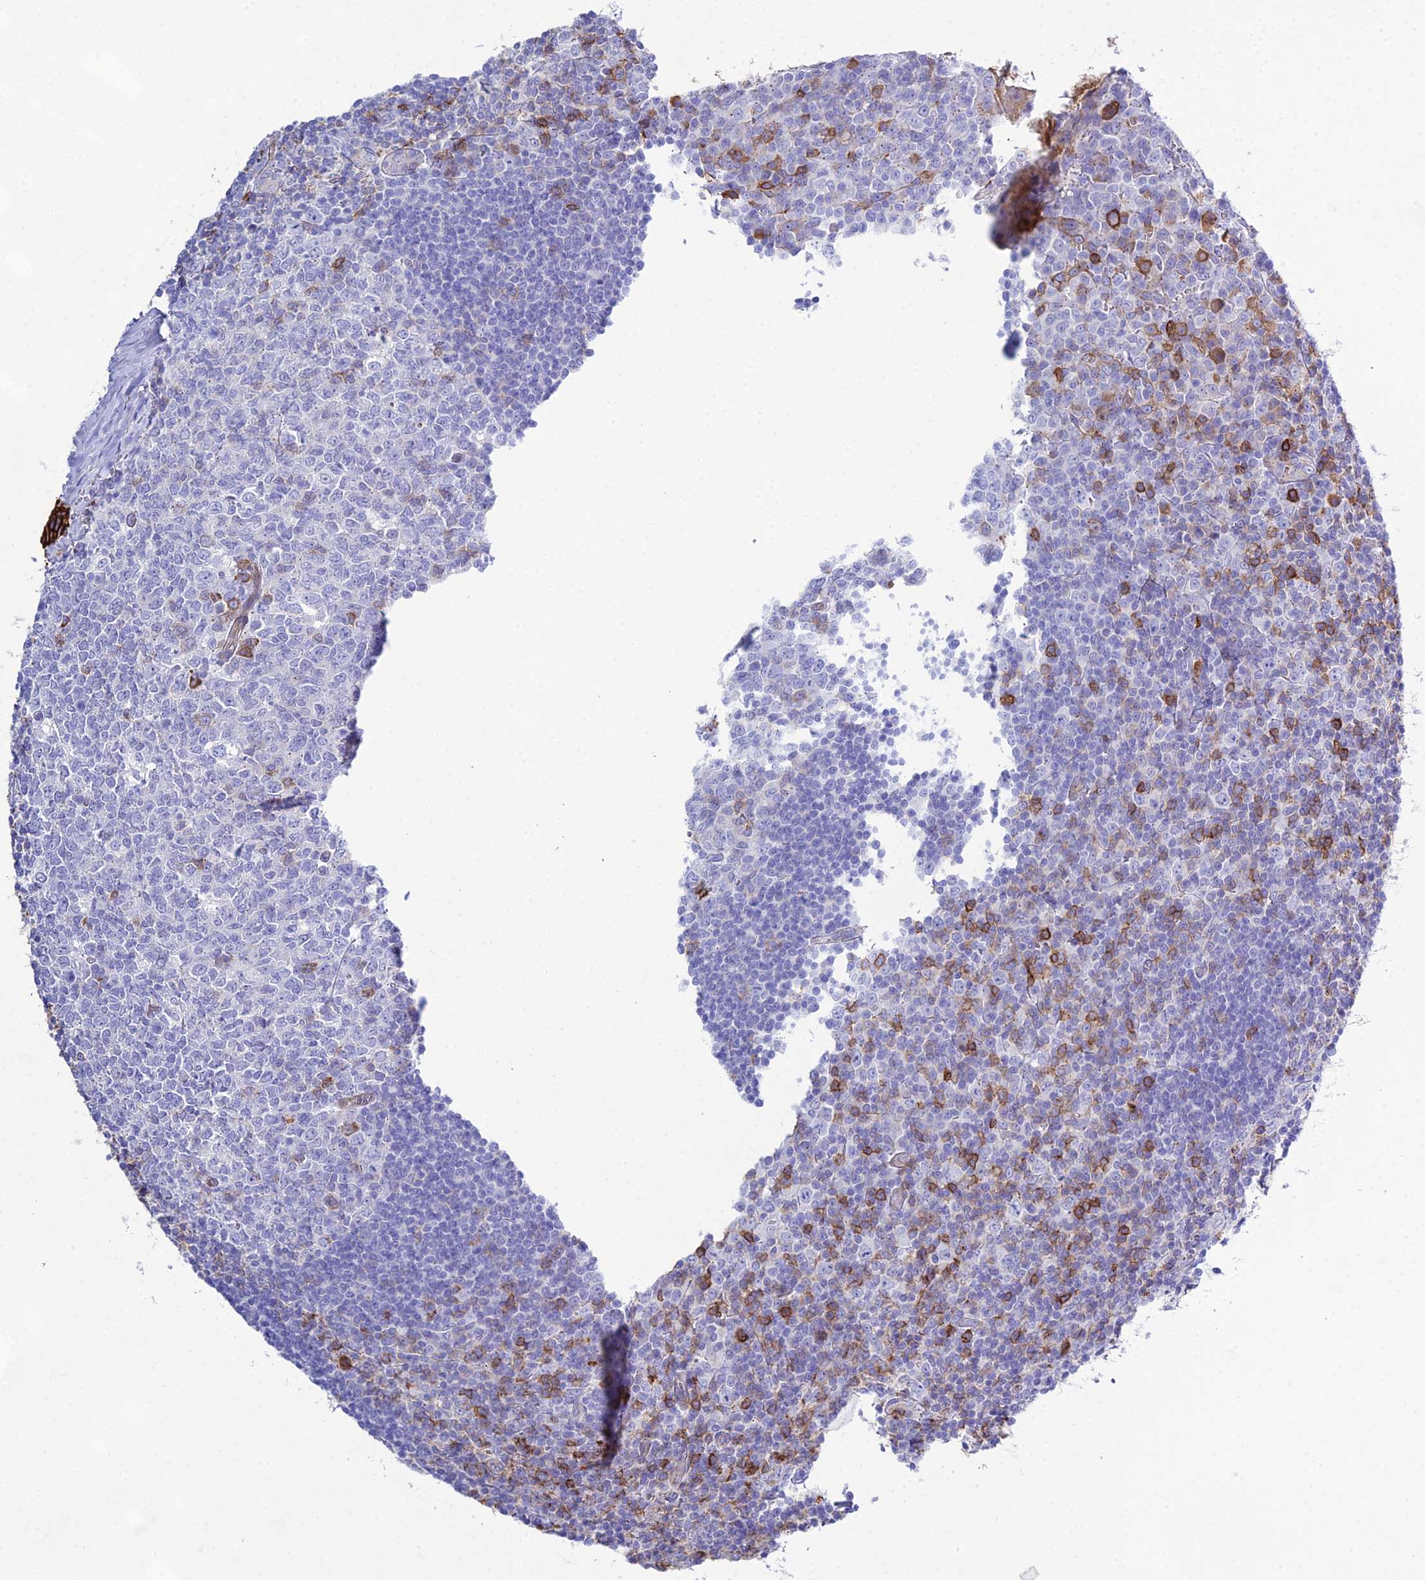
{"staining": {"intensity": "strong", "quantity": "<25%", "location": "cytoplasmic/membranous"}, "tissue": "tonsil", "cell_type": "Germinal center cells", "image_type": "normal", "snomed": [{"axis": "morphology", "description": "Normal tissue, NOS"}, {"axis": "topography", "description": "Tonsil"}], "caption": "DAB immunohistochemical staining of benign human tonsil reveals strong cytoplasmic/membranous protein staining in approximately <25% of germinal center cells.", "gene": "OR1Q1", "patient": {"sex": "male", "age": 27}}